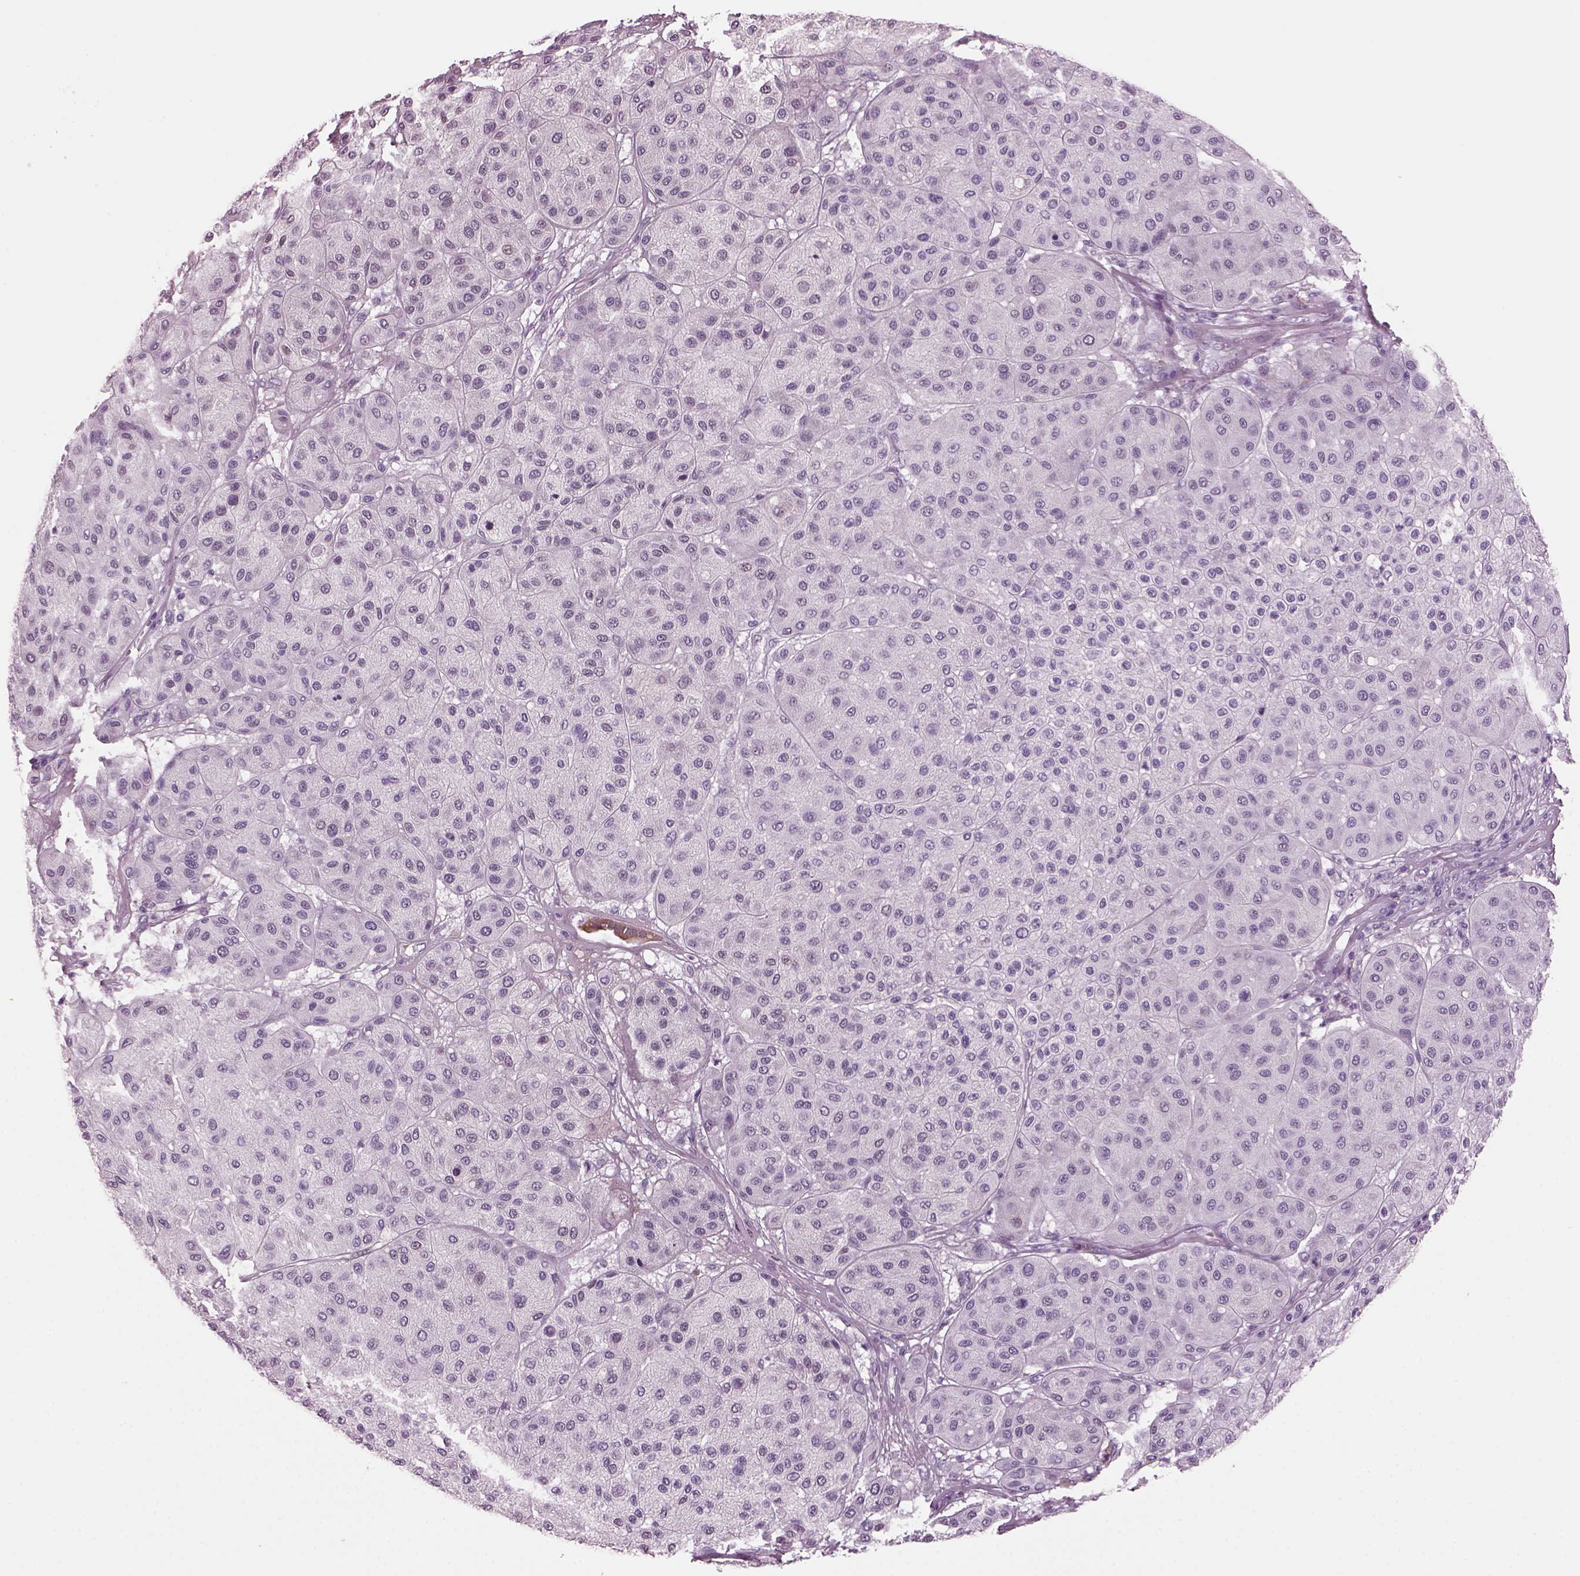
{"staining": {"intensity": "negative", "quantity": "none", "location": "none"}, "tissue": "melanoma", "cell_type": "Tumor cells", "image_type": "cancer", "snomed": [{"axis": "morphology", "description": "Malignant melanoma, Metastatic site"}, {"axis": "topography", "description": "Smooth muscle"}], "caption": "Immunohistochemical staining of human melanoma exhibits no significant staining in tumor cells.", "gene": "KRTAP3-2", "patient": {"sex": "male", "age": 41}}